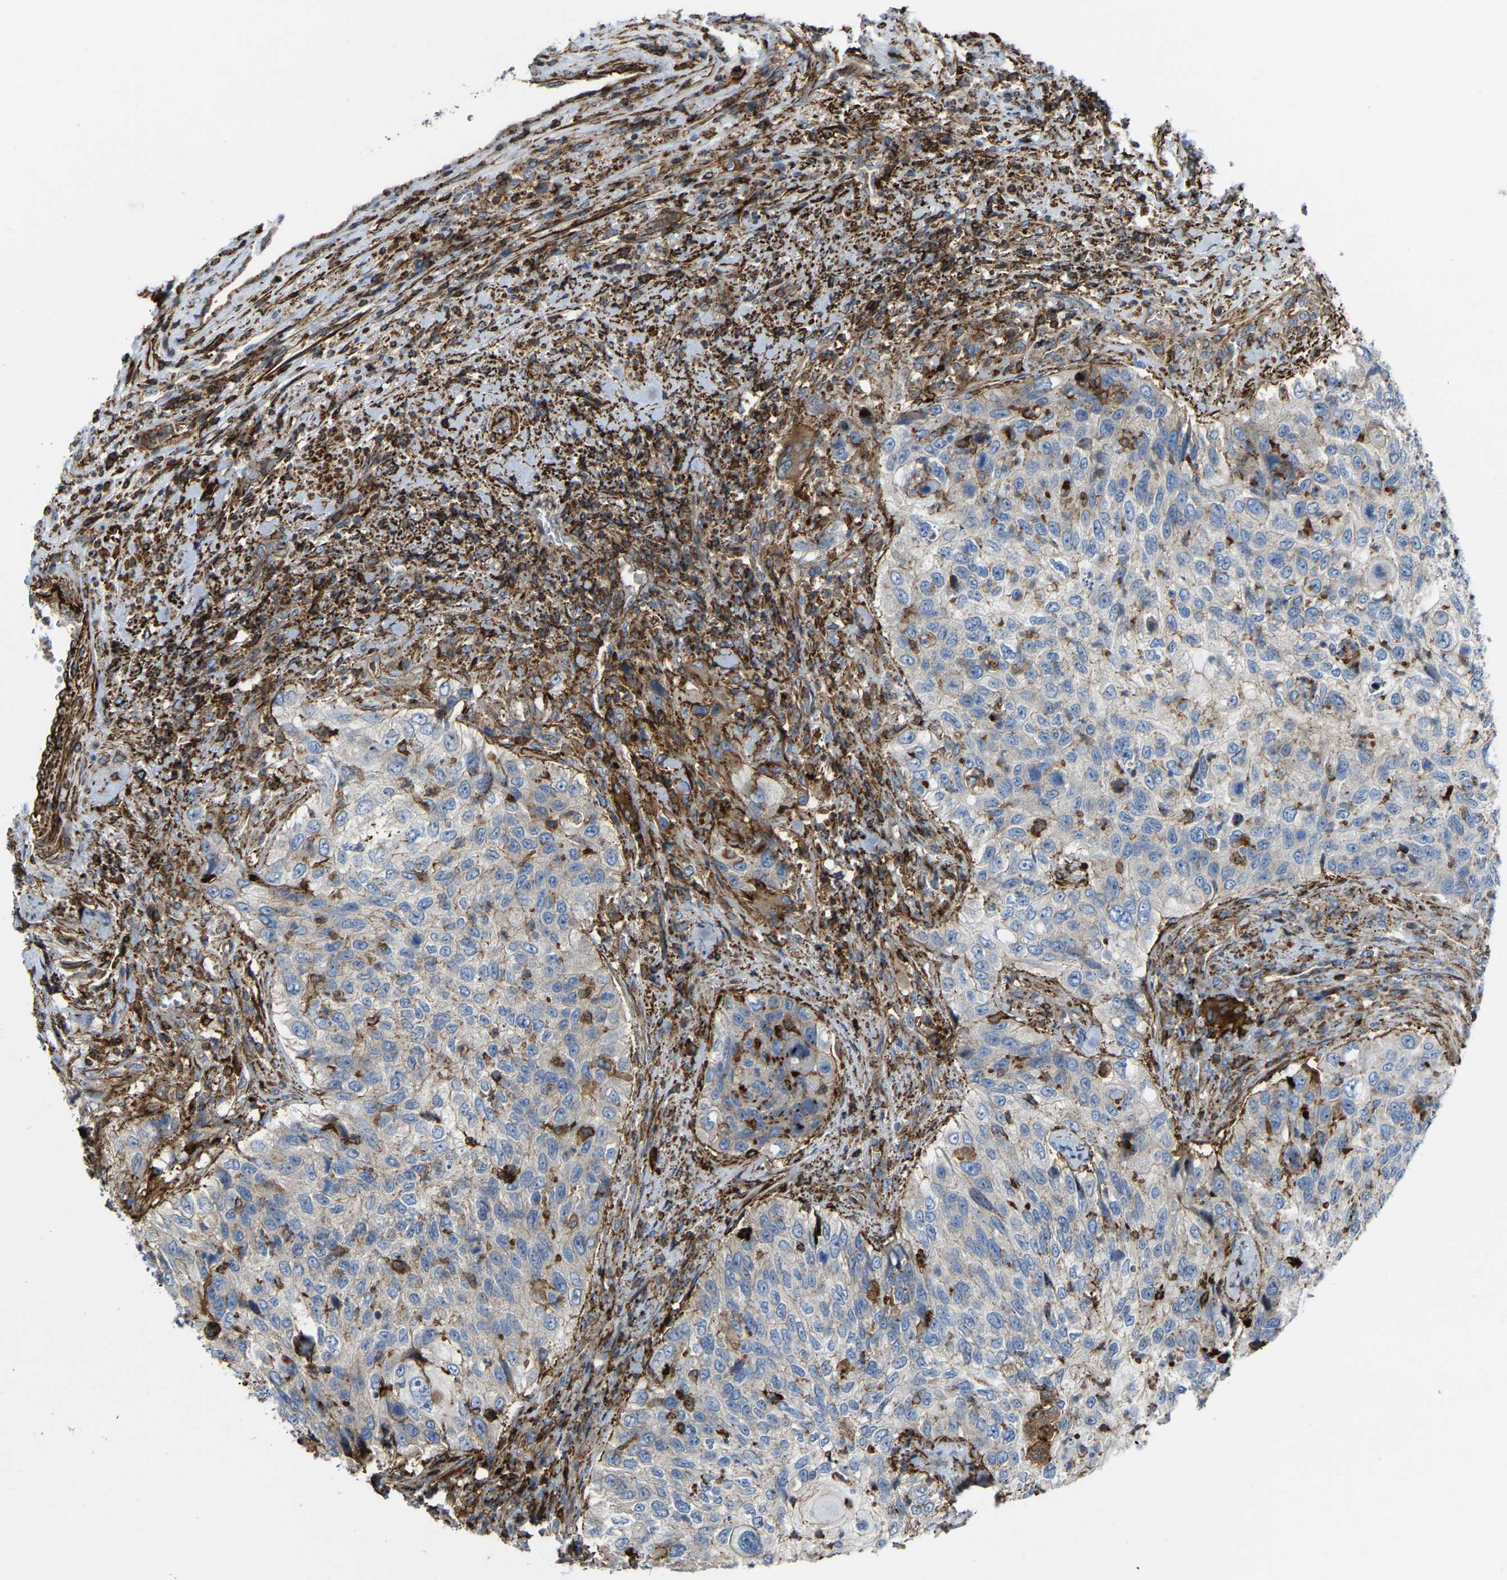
{"staining": {"intensity": "negative", "quantity": "none", "location": "none"}, "tissue": "urothelial cancer", "cell_type": "Tumor cells", "image_type": "cancer", "snomed": [{"axis": "morphology", "description": "Urothelial carcinoma, High grade"}, {"axis": "topography", "description": "Urinary bladder"}], "caption": "Urothelial cancer was stained to show a protein in brown. There is no significant staining in tumor cells. The staining was performed using DAB to visualize the protein expression in brown, while the nuclei were stained in blue with hematoxylin (Magnification: 20x).", "gene": "AGPAT2", "patient": {"sex": "female", "age": 60}}